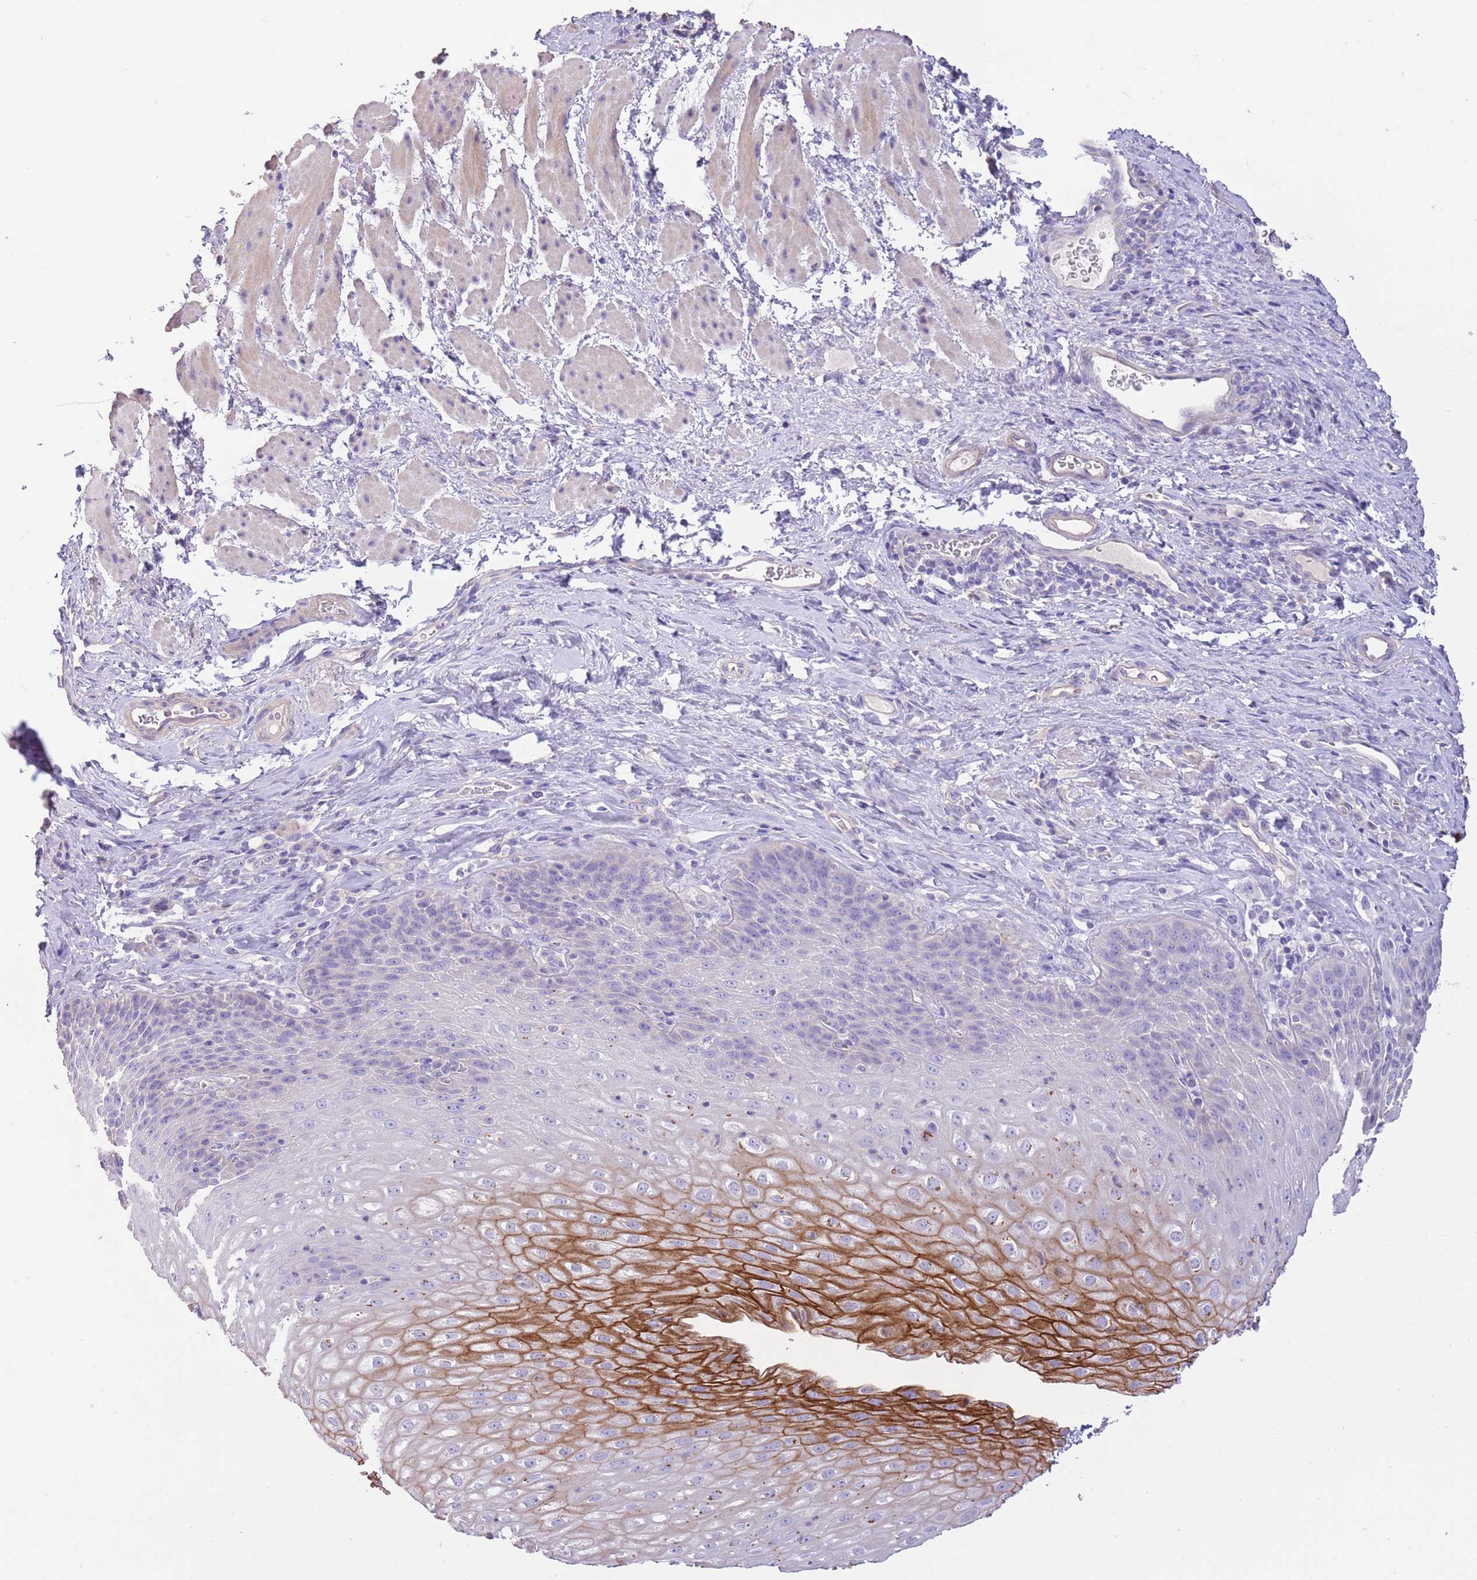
{"staining": {"intensity": "strong", "quantity": "<25%", "location": "cytoplasmic/membranous"}, "tissue": "esophagus", "cell_type": "Squamous epithelial cells", "image_type": "normal", "snomed": [{"axis": "morphology", "description": "Normal tissue, NOS"}, {"axis": "topography", "description": "Esophagus"}], "caption": "Protein expression analysis of normal human esophagus reveals strong cytoplasmic/membranous positivity in about <25% of squamous epithelial cells.", "gene": "SFTPA1", "patient": {"sex": "female", "age": 61}}